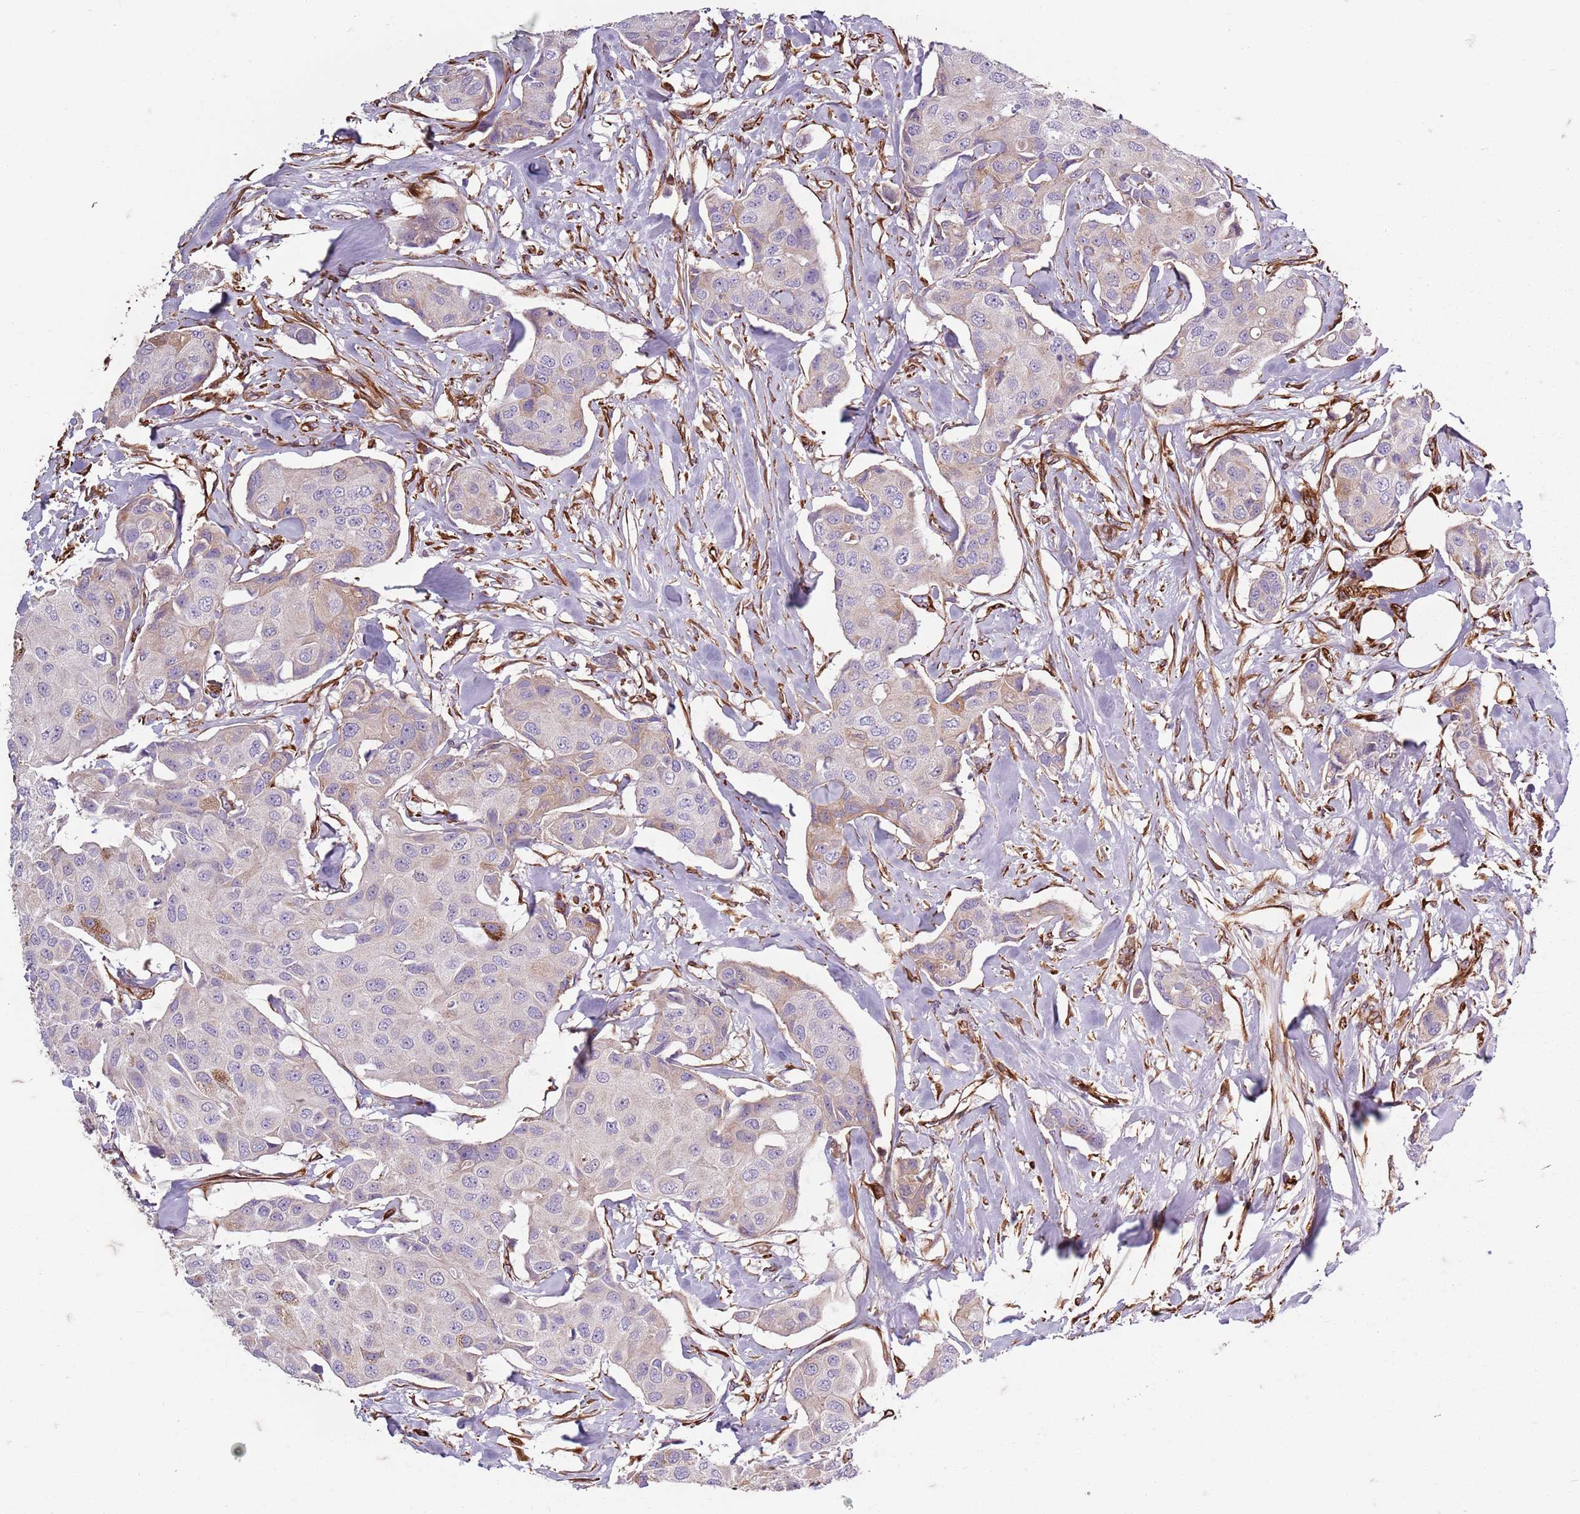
{"staining": {"intensity": "weak", "quantity": "<25%", "location": "cytoplasmic/membranous"}, "tissue": "breast cancer", "cell_type": "Tumor cells", "image_type": "cancer", "snomed": [{"axis": "morphology", "description": "Duct carcinoma"}, {"axis": "topography", "description": "Breast"}, {"axis": "topography", "description": "Lymph node"}], "caption": "Immunohistochemical staining of human breast cancer shows no significant staining in tumor cells. (Brightfield microscopy of DAB (3,3'-diaminobenzidine) immunohistochemistry at high magnification).", "gene": "TAS2R38", "patient": {"sex": "female", "age": 80}}